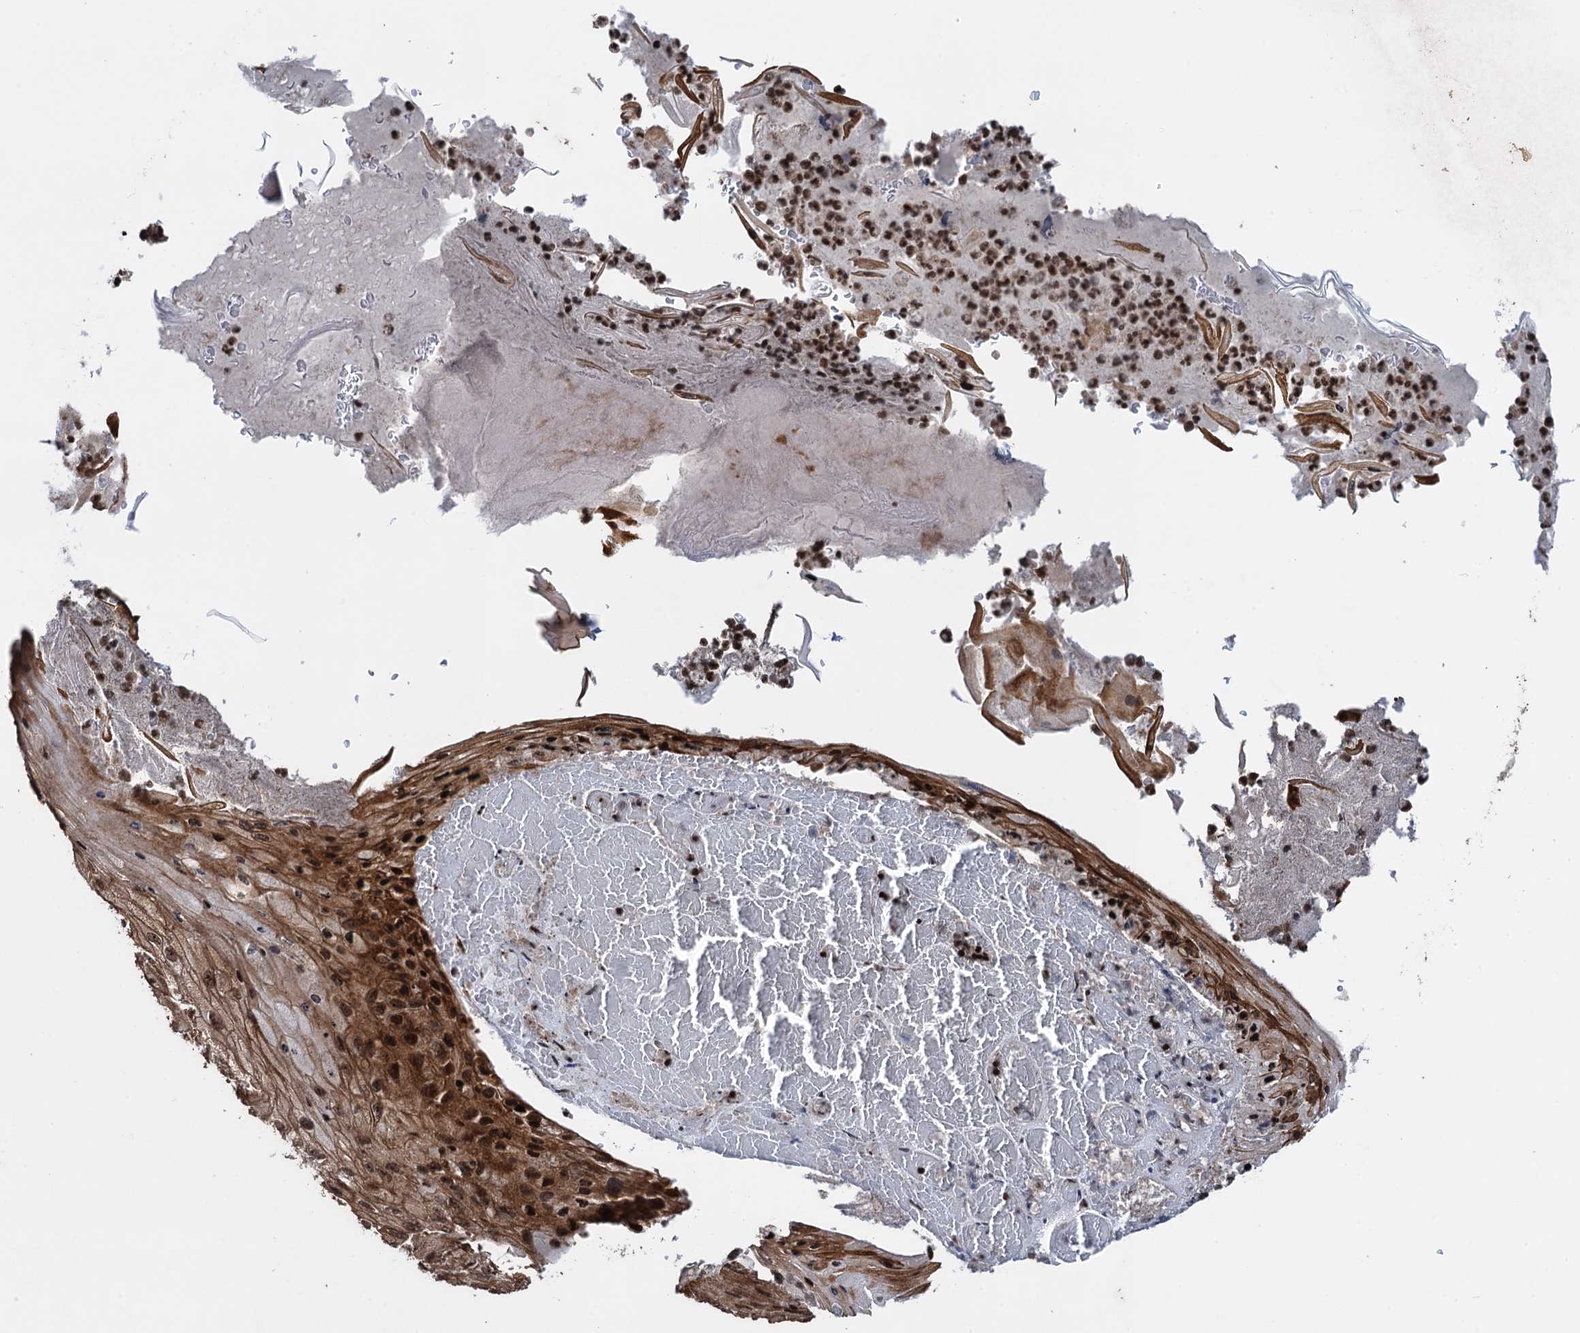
{"staining": {"intensity": "strong", "quantity": ">75%", "location": "cytoplasmic/membranous,nuclear"}, "tissue": "skin cancer", "cell_type": "Tumor cells", "image_type": "cancer", "snomed": [{"axis": "morphology", "description": "Squamous cell carcinoma, NOS"}, {"axis": "topography", "description": "Skin"}], "caption": "A high amount of strong cytoplasmic/membranous and nuclear staining is seen in about >75% of tumor cells in squamous cell carcinoma (skin) tissue.", "gene": "ZNF169", "patient": {"sex": "female", "age": 88}}